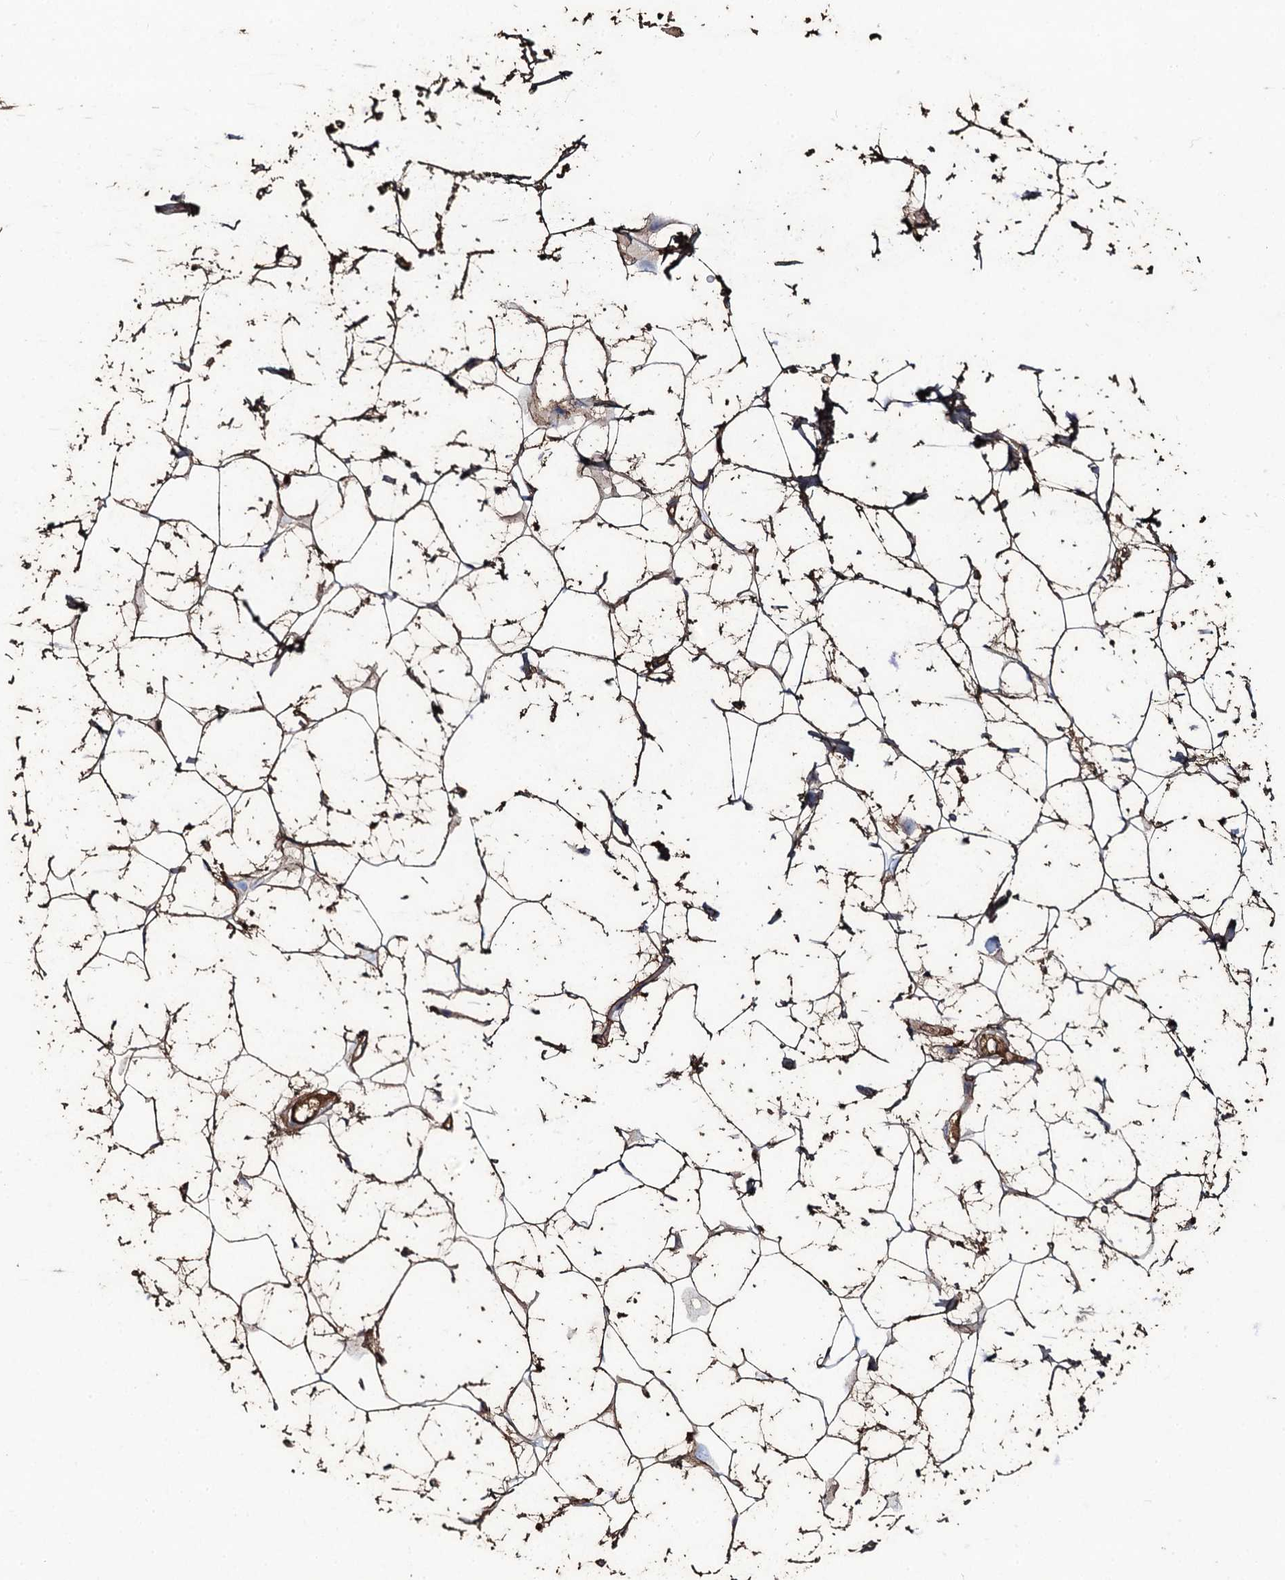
{"staining": {"intensity": "moderate", "quantity": ">75%", "location": "cytoplasmic/membranous"}, "tissue": "adipose tissue", "cell_type": "Adipocytes", "image_type": "normal", "snomed": [{"axis": "morphology", "description": "Normal tissue, NOS"}, {"axis": "topography", "description": "Breast"}], "caption": "Immunohistochemical staining of unremarkable human adipose tissue exhibits medium levels of moderate cytoplasmic/membranous staining in approximately >75% of adipocytes.", "gene": "EDN1", "patient": {"sex": "female", "age": 26}}